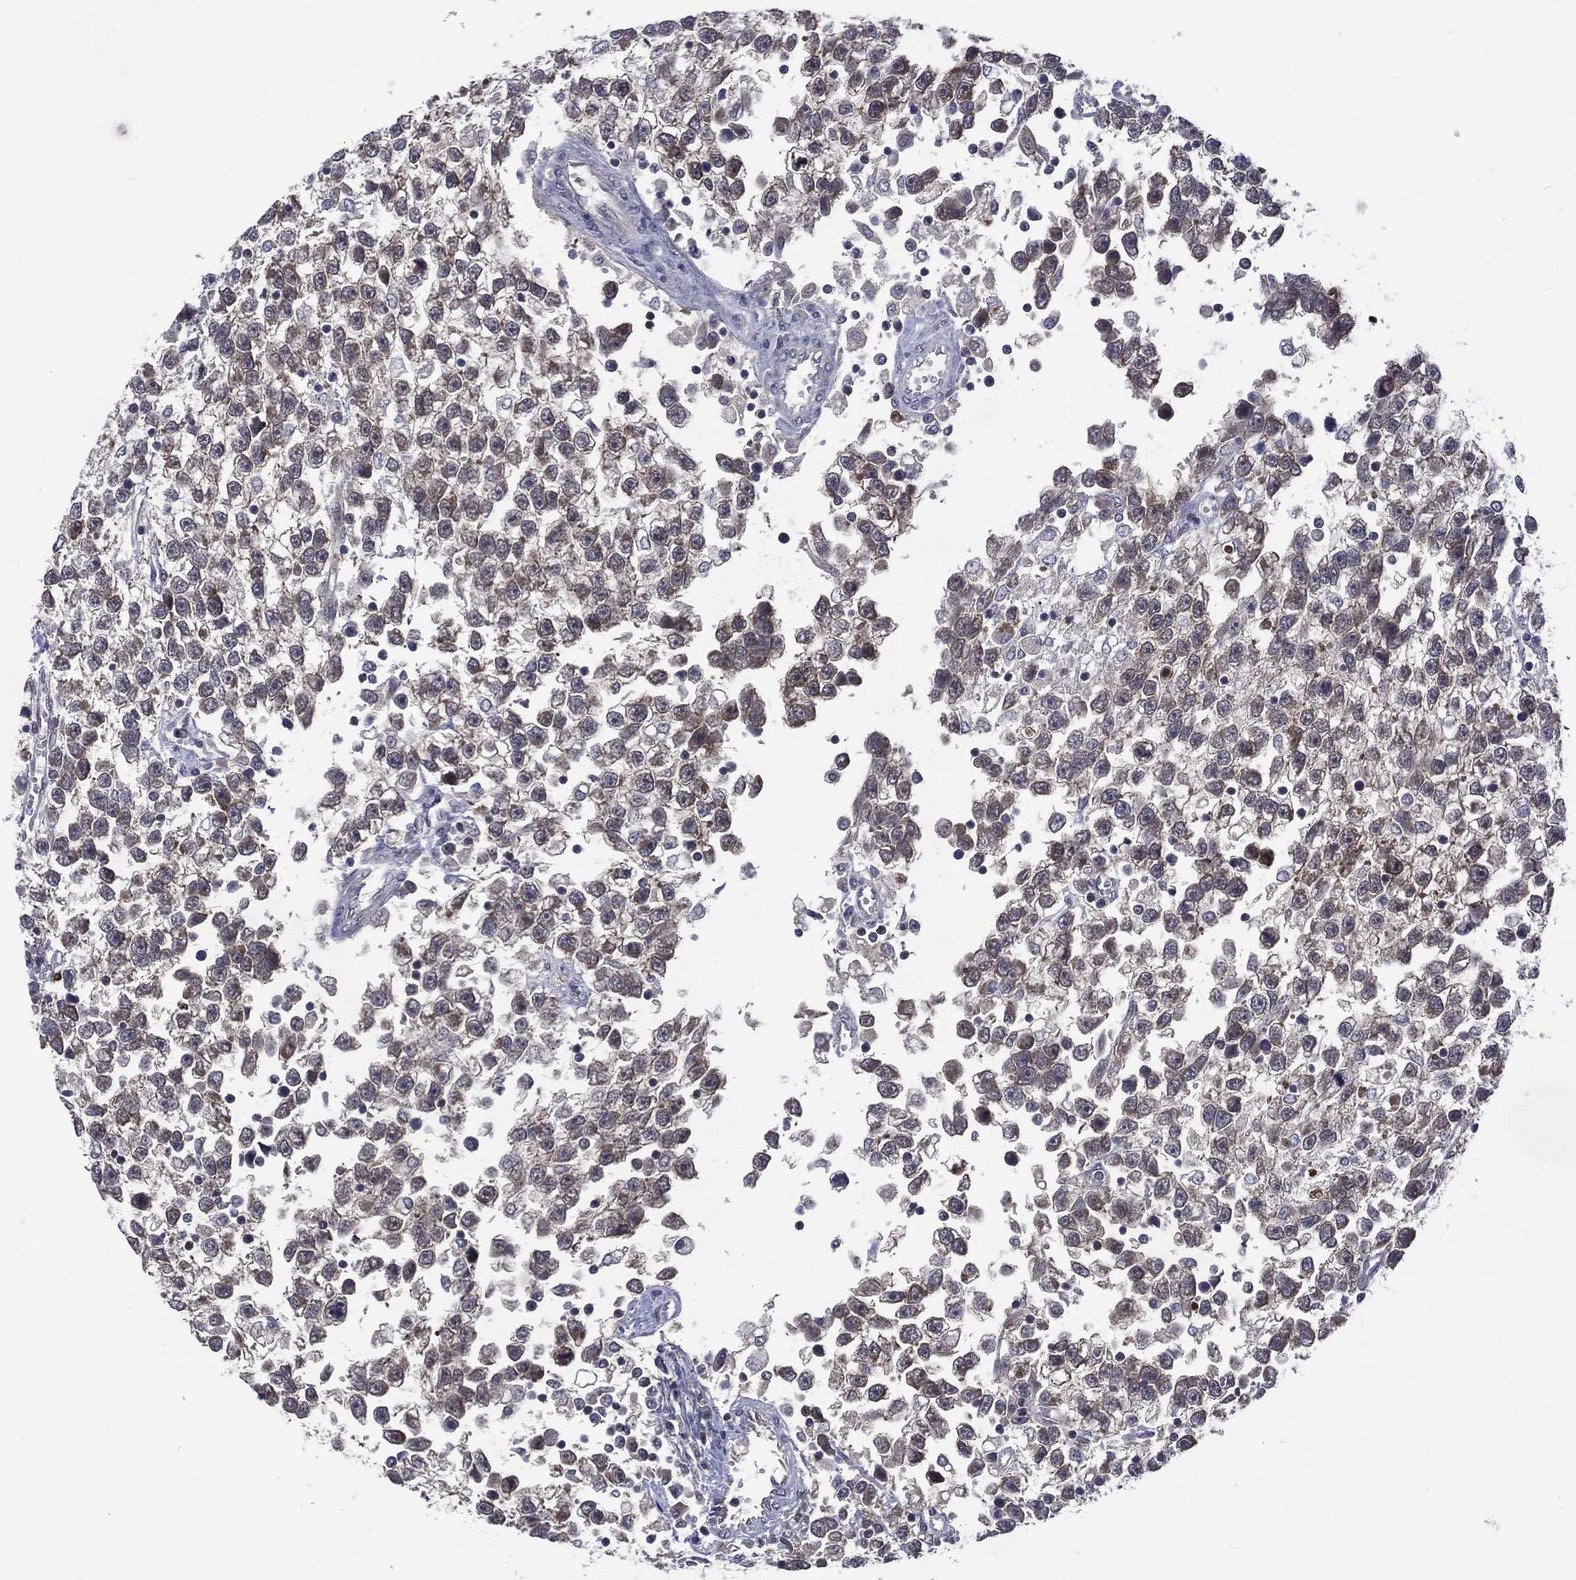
{"staining": {"intensity": "negative", "quantity": "none", "location": "none"}, "tissue": "testis cancer", "cell_type": "Tumor cells", "image_type": "cancer", "snomed": [{"axis": "morphology", "description": "Seminoma, NOS"}, {"axis": "topography", "description": "Testis"}], "caption": "This is an immunohistochemistry (IHC) micrograph of testis seminoma. There is no positivity in tumor cells.", "gene": "MTAP", "patient": {"sex": "male", "age": 34}}